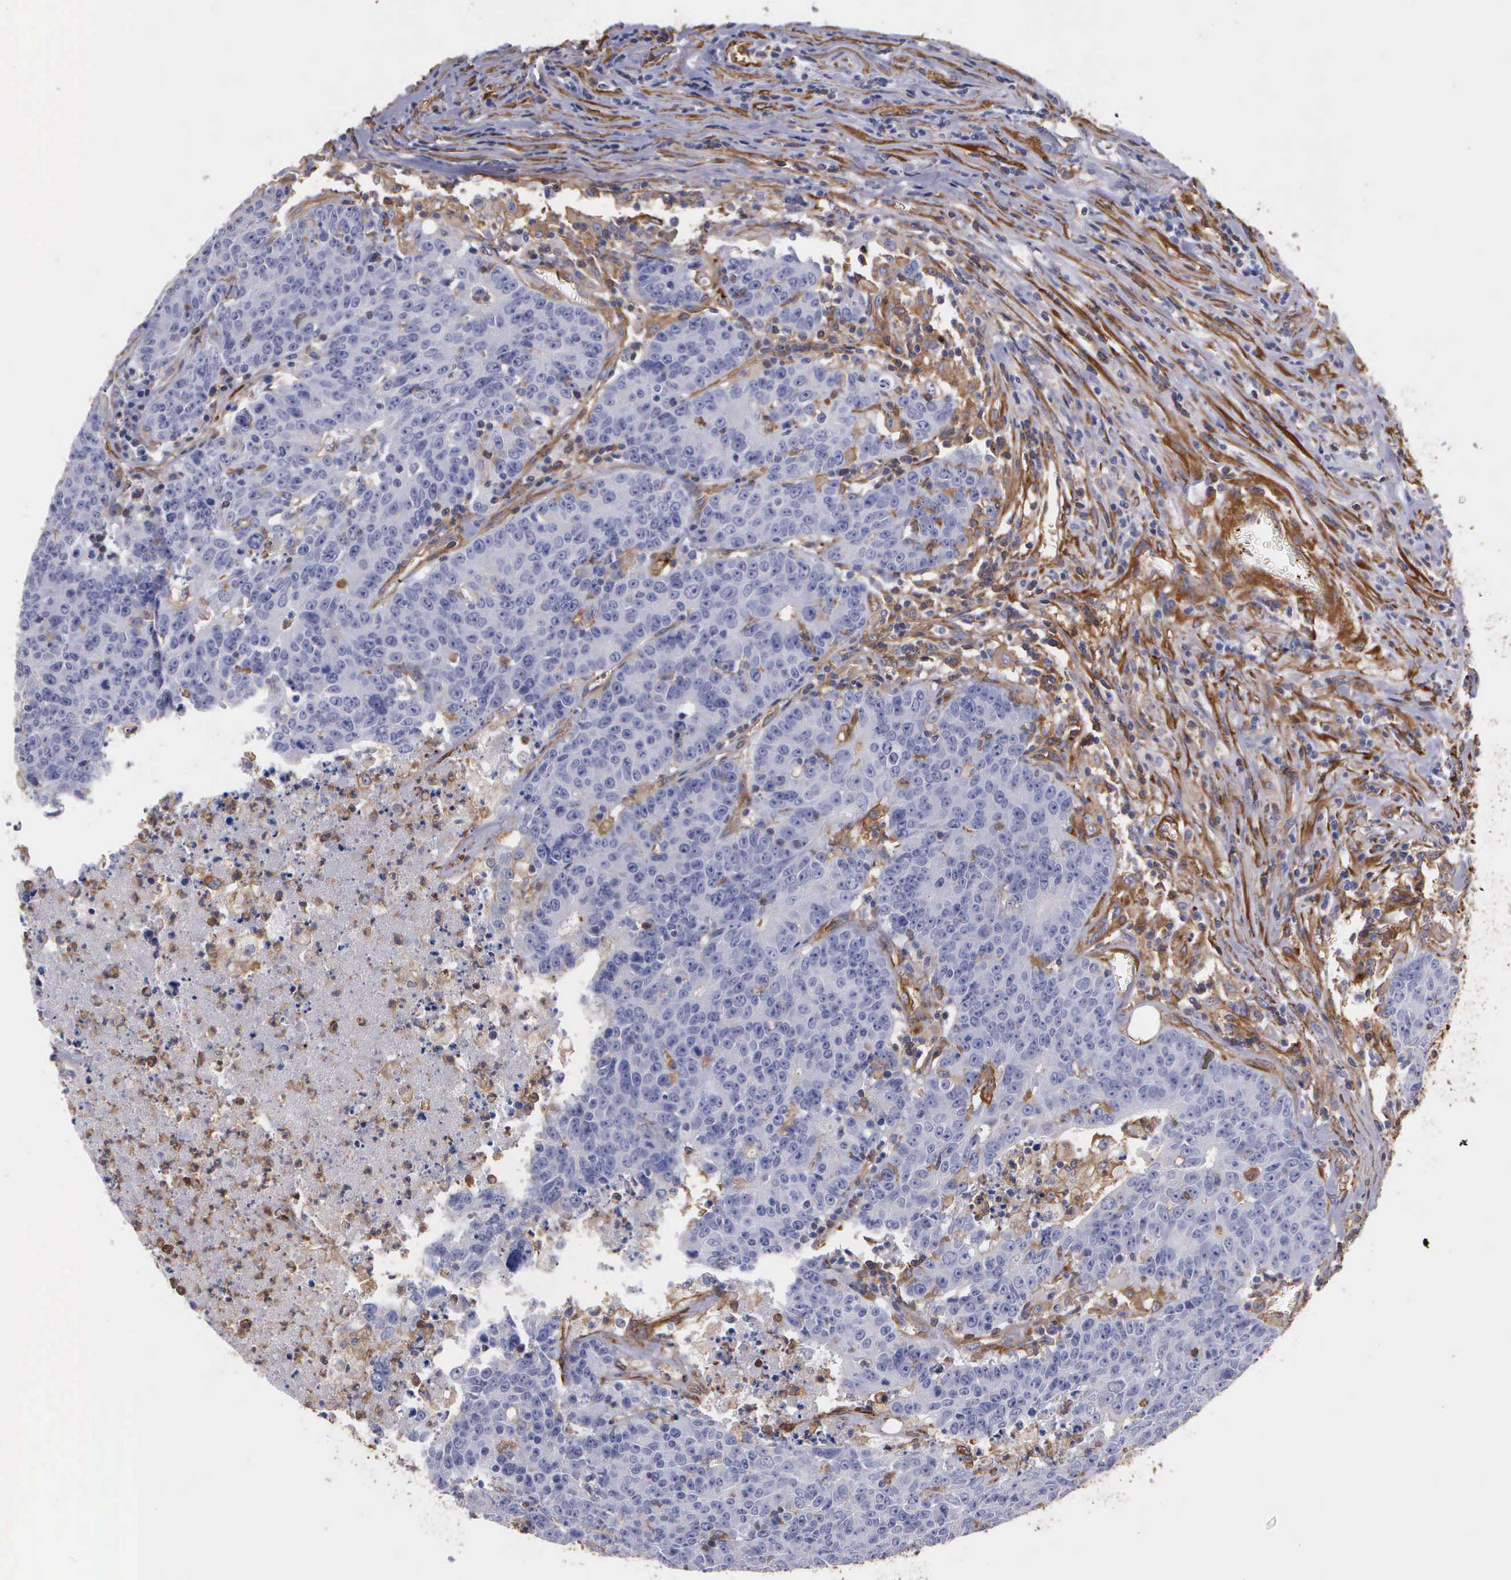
{"staining": {"intensity": "moderate", "quantity": "<25%", "location": "cytoplasmic/membranous"}, "tissue": "colorectal cancer", "cell_type": "Tumor cells", "image_type": "cancer", "snomed": [{"axis": "morphology", "description": "Adenocarcinoma, NOS"}, {"axis": "topography", "description": "Colon"}], "caption": "Colorectal cancer stained with DAB (3,3'-diaminobenzidine) immunohistochemistry (IHC) exhibits low levels of moderate cytoplasmic/membranous positivity in about <25% of tumor cells.", "gene": "FLNA", "patient": {"sex": "female", "age": 53}}